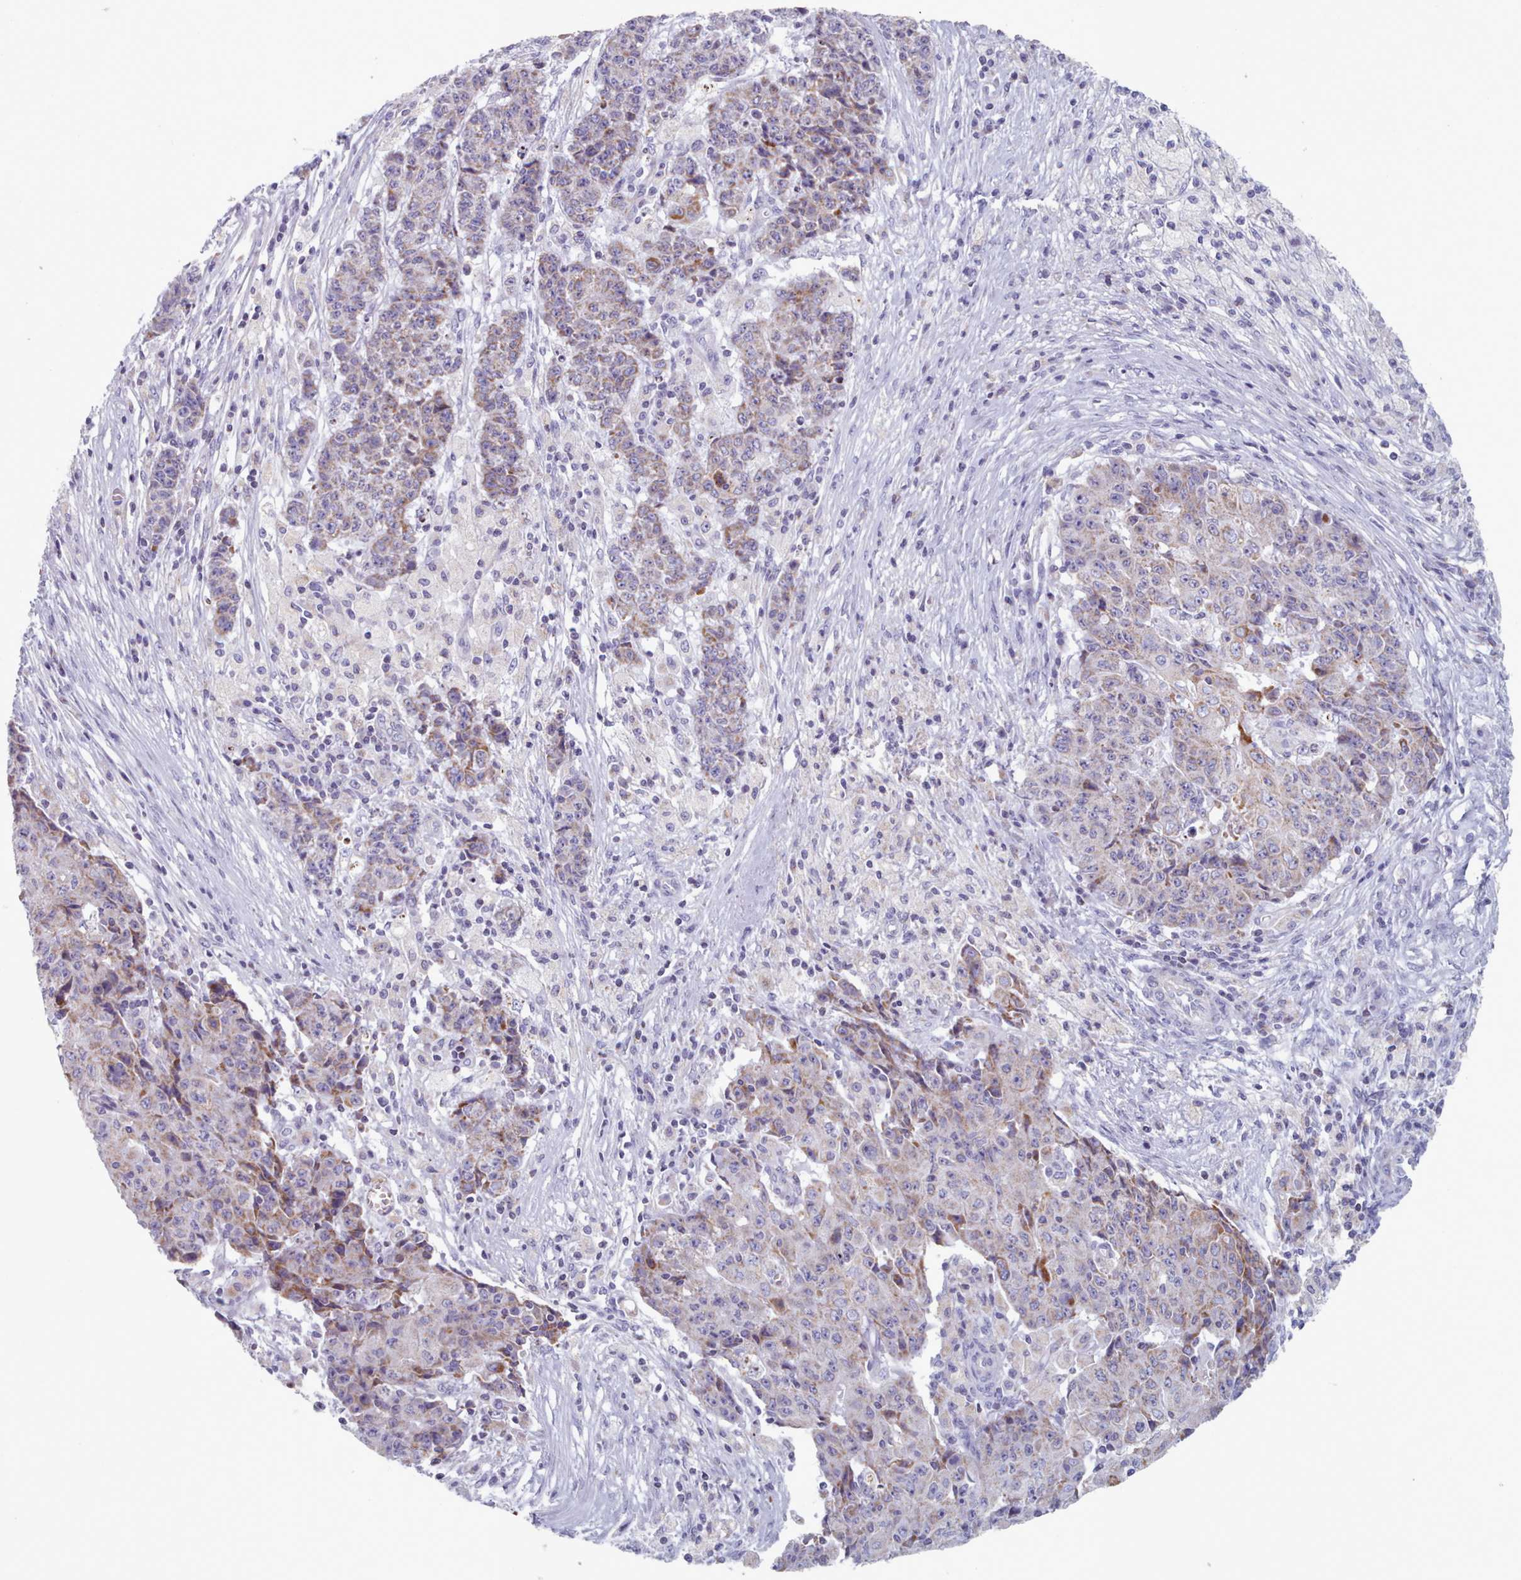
{"staining": {"intensity": "moderate", "quantity": "<25%", "location": "cytoplasmic/membranous"}, "tissue": "ovarian cancer", "cell_type": "Tumor cells", "image_type": "cancer", "snomed": [{"axis": "morphology", "description": "Carcinoma, endometroid"}, {"axis": "topography", "description": "Ovary"}], "caption": "A brown stain highlights moderate cytoplasmic/membranous staining of a protein in endometroid carcinoma (ovarian) tumor cells.", "gene": "FAM170B", "patient": {"sex": "female", "age": 42}}